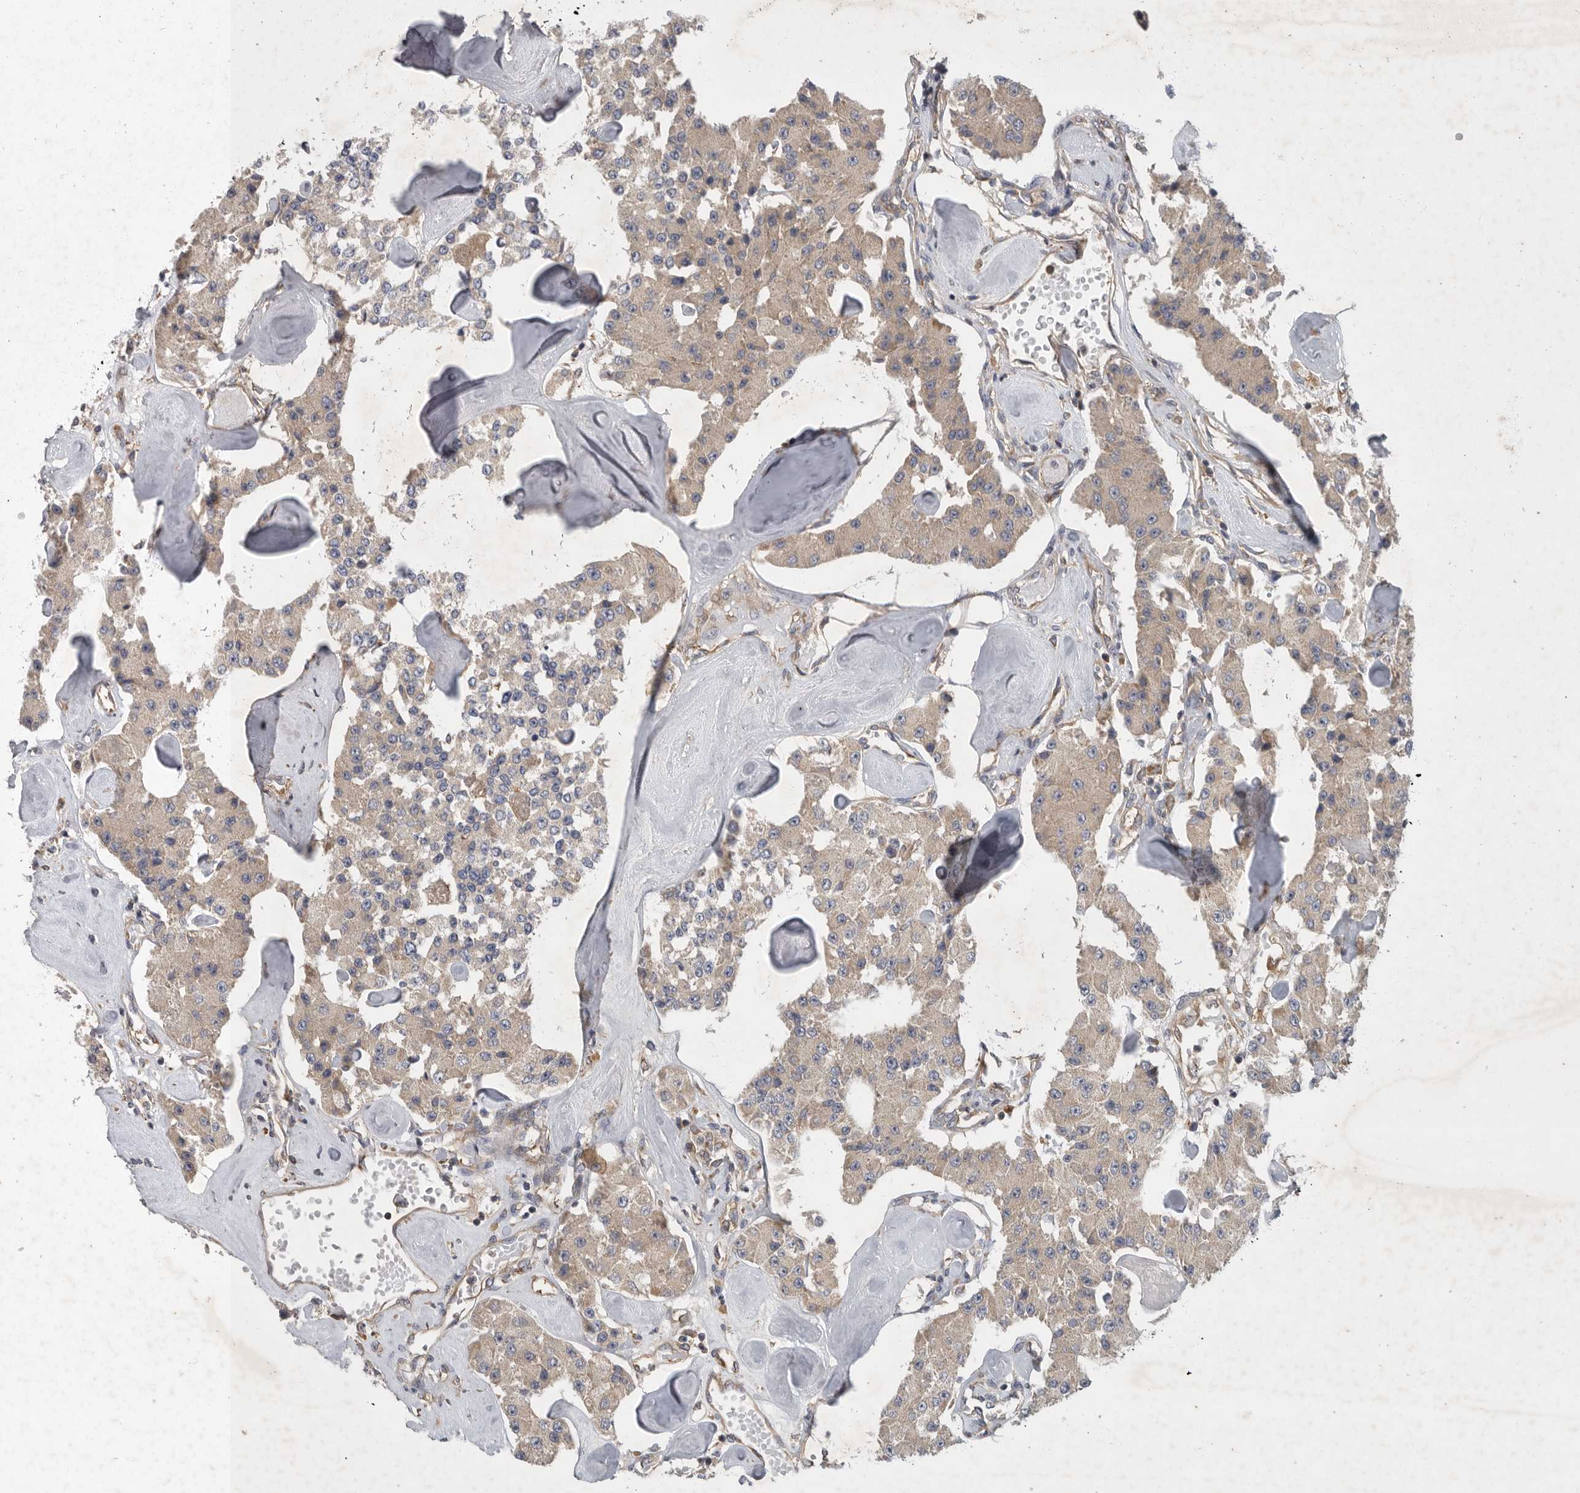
{"staining": {"intensity": "weak", "quantity": "<25%", "location": "cytoplasmic/membranous"}, "tissue": "carcinoid", "cell_type": "Tumor cells", "image_type": "cancer", "snomed": [{"axis": "morphology", "description": "Carcinoid, malignant, NOS"}, {"axis": "topography", "description": "Pancreas"}], "caption": "The histopathology image demonstrates no staining of tumor cells in carcinoid.", "gene": "C1orf109", "patient": {"sex": "male", "age": 41}}